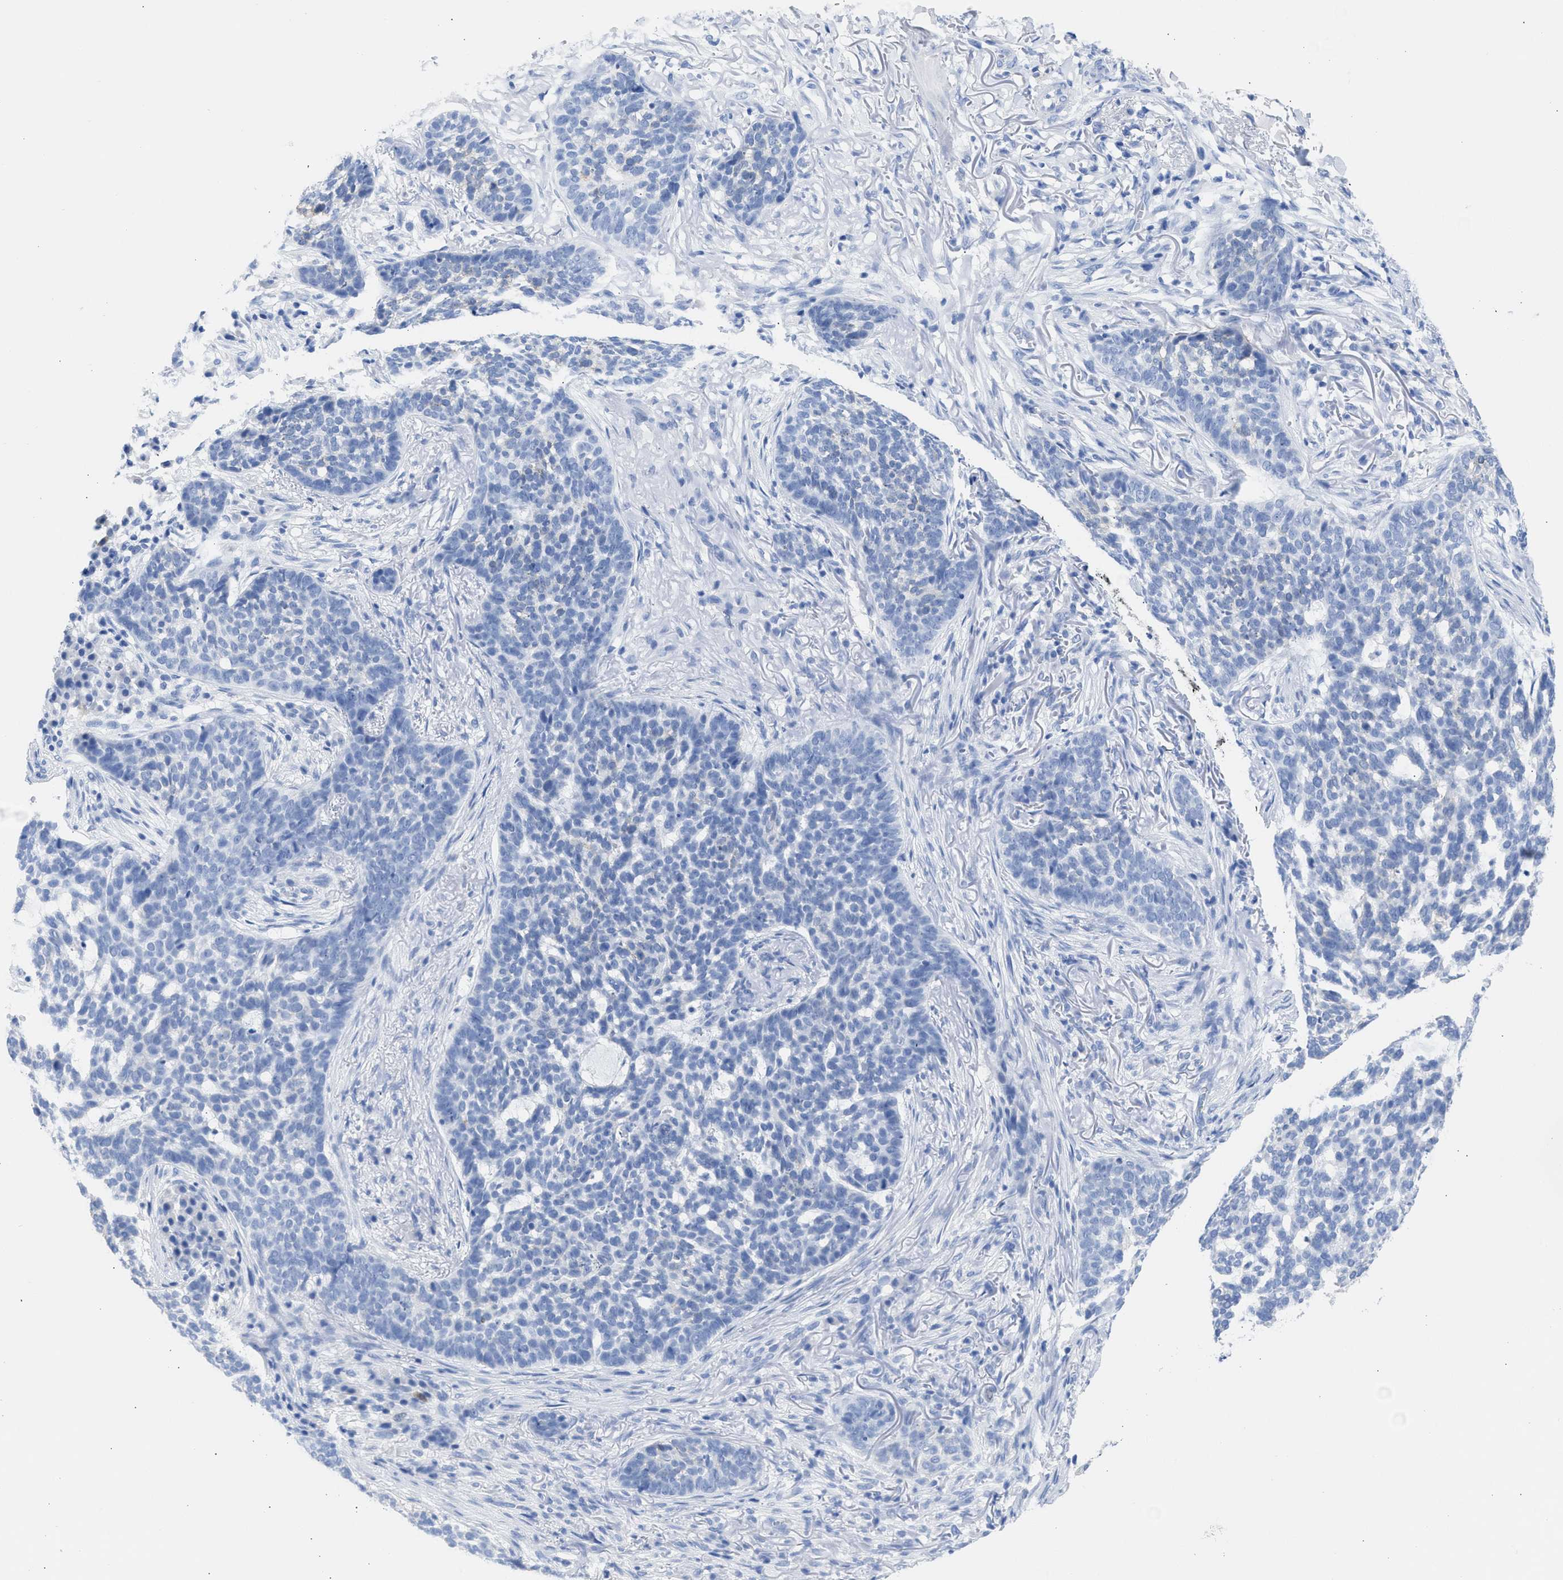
{"staining": {"intensity": "negative", "quantity": "none", "location": "none"}, "tissue": "skin cancer", "cell_type": "Tumor cells", "image_type": "cancer", "snomed": [{"axis": "morphology", "description": "Basal cell carcinoma"}, {"axis": "topography", "description": "Skin"}], "caption": "Immunohistochemistry (IHC) image of skin cancer stained for a protein (brown), which demonstrates no positivity in tumor cells.", "gene": "NCAM1", "patient": {"sex": "male", "age": 85}}